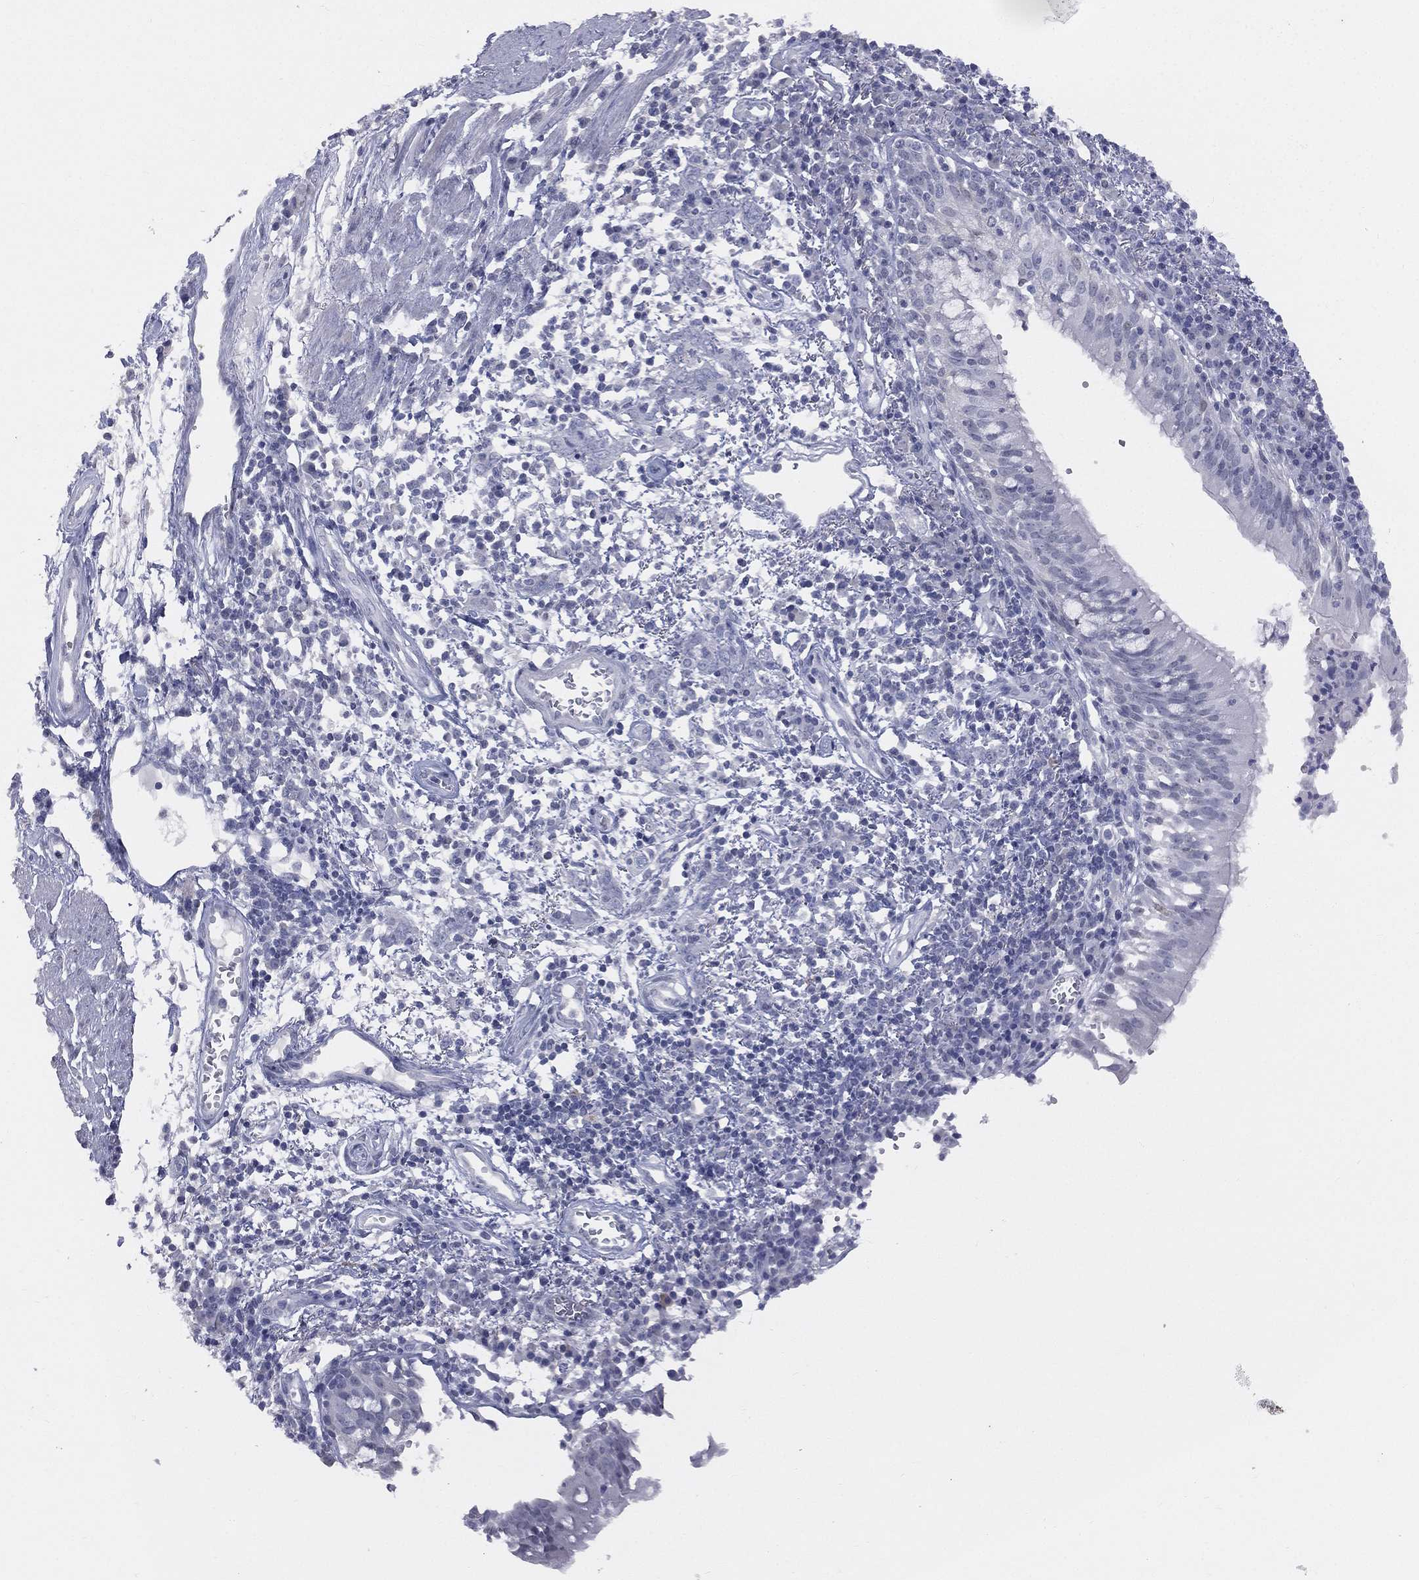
{"staining": {"intensity": "negative", "quantity": "none", "location": "none"}, "tissue": "bronchus", "cell_type": "Respiratory epithelial cells", "image_type": "normal", "snomed": [{"axis": "morphology", "description": "Normal tissue, NOS"}, {"axis": "morphology", "description": "Squamous cell carcinoma, NOS"}, {"axis": "topography", "description": "Cartilage tissue"}, {"axis": "topography", "description": "Bronchus"}, {"axis": "topography", "description": "Lung"}], "caption": "Immunohistochemistry (IHC) of normal human bronchus reveals no positivity in respiratory epithelial cells. (DAB immunohistochemistry (IHC), high magnification).", "gene": "DMKN", "patient": {"sex": "male", "age": 66}}